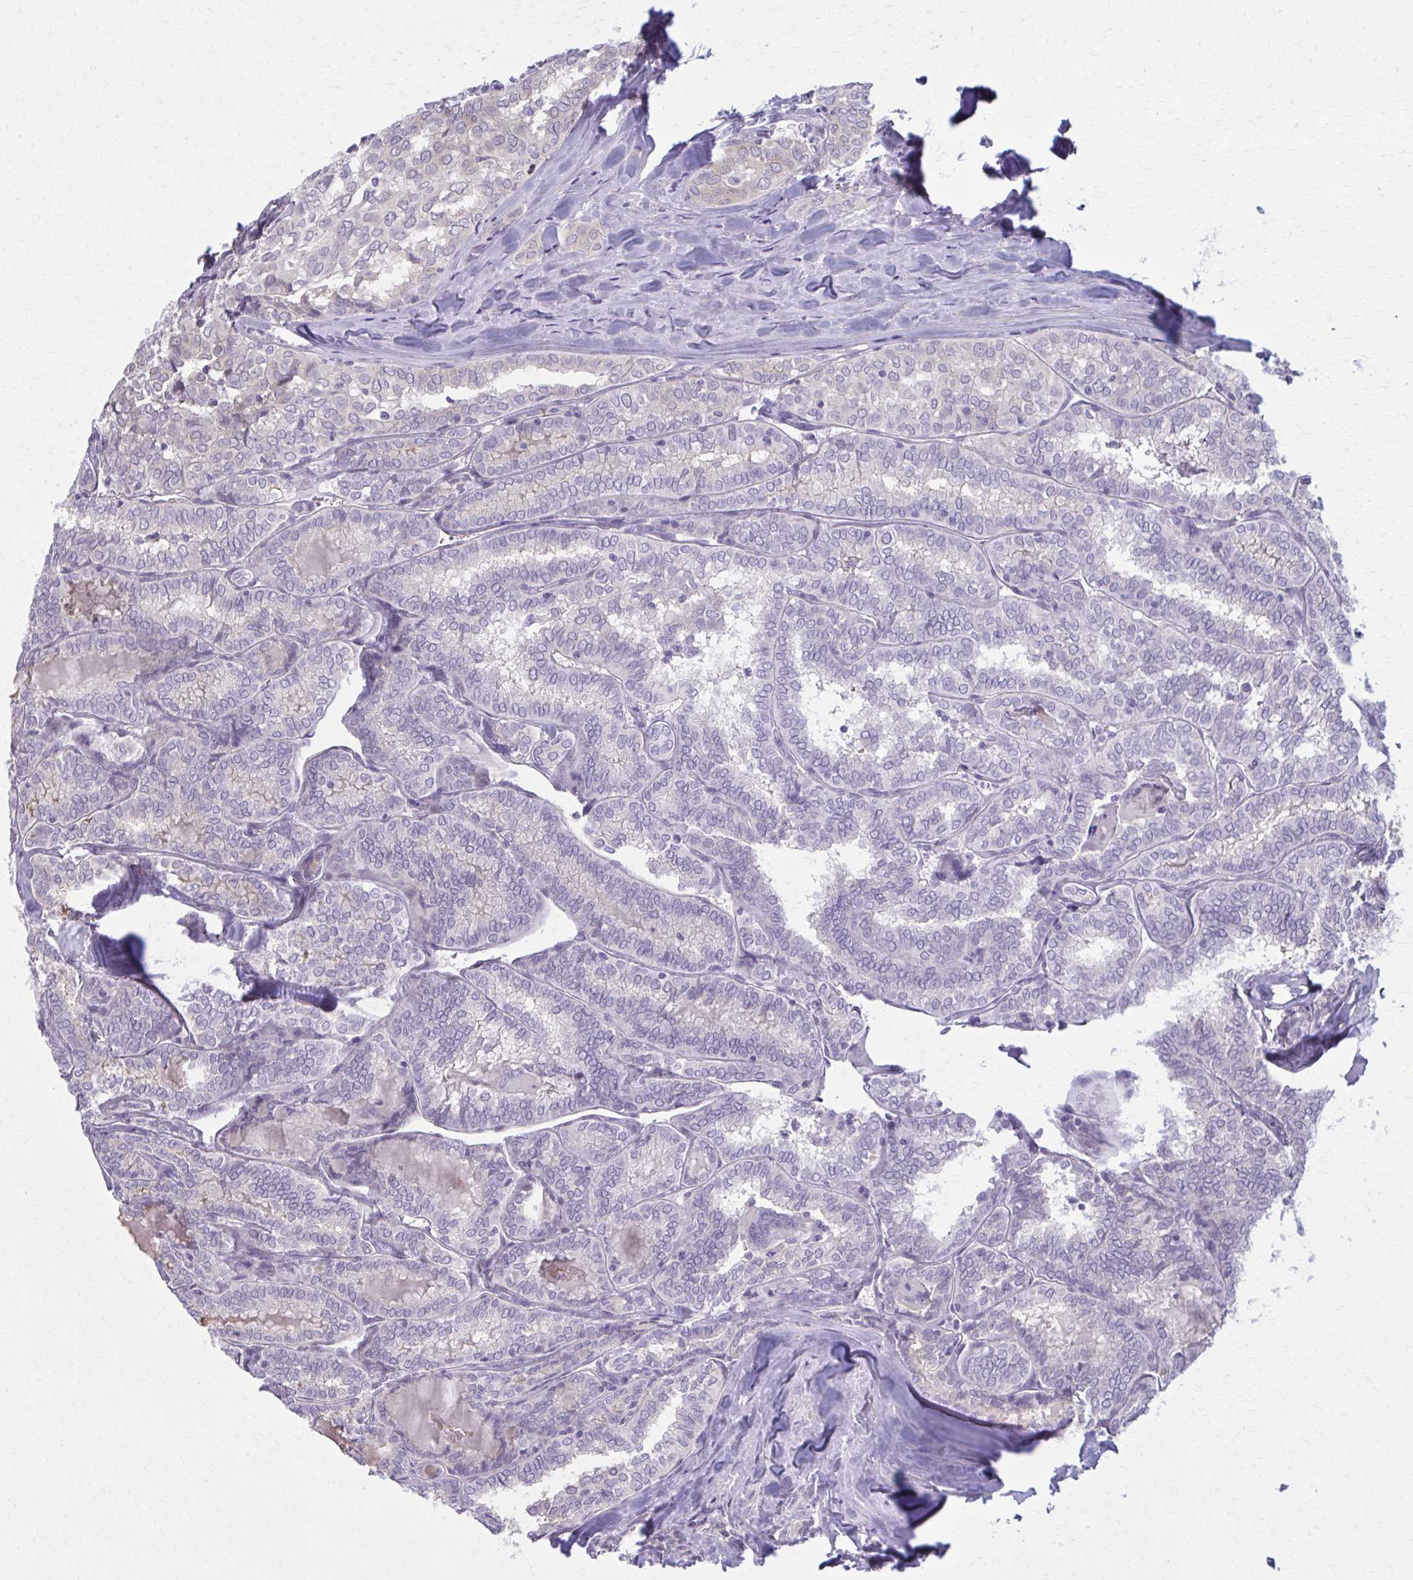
{"staining": {"intensity": "negative", "quantity": "none", "location": "none"}, "tissue": "thyroid cancer", "cell_type": "Tumor cells", "image_type": "cancer", "snomed": [{"axis": "morphology", "description": "Papillary adenocarcinoma, NOS"}, {"axis": "topography", "description": "Thyroid gland"}], "caption": "This is an immunohistochemistry image of human thyroid papillary adenocarcinoma. There is no expression in tumor cells.", "gene": "NUMBL", "patient": {"sex": "female", "age": 30}}